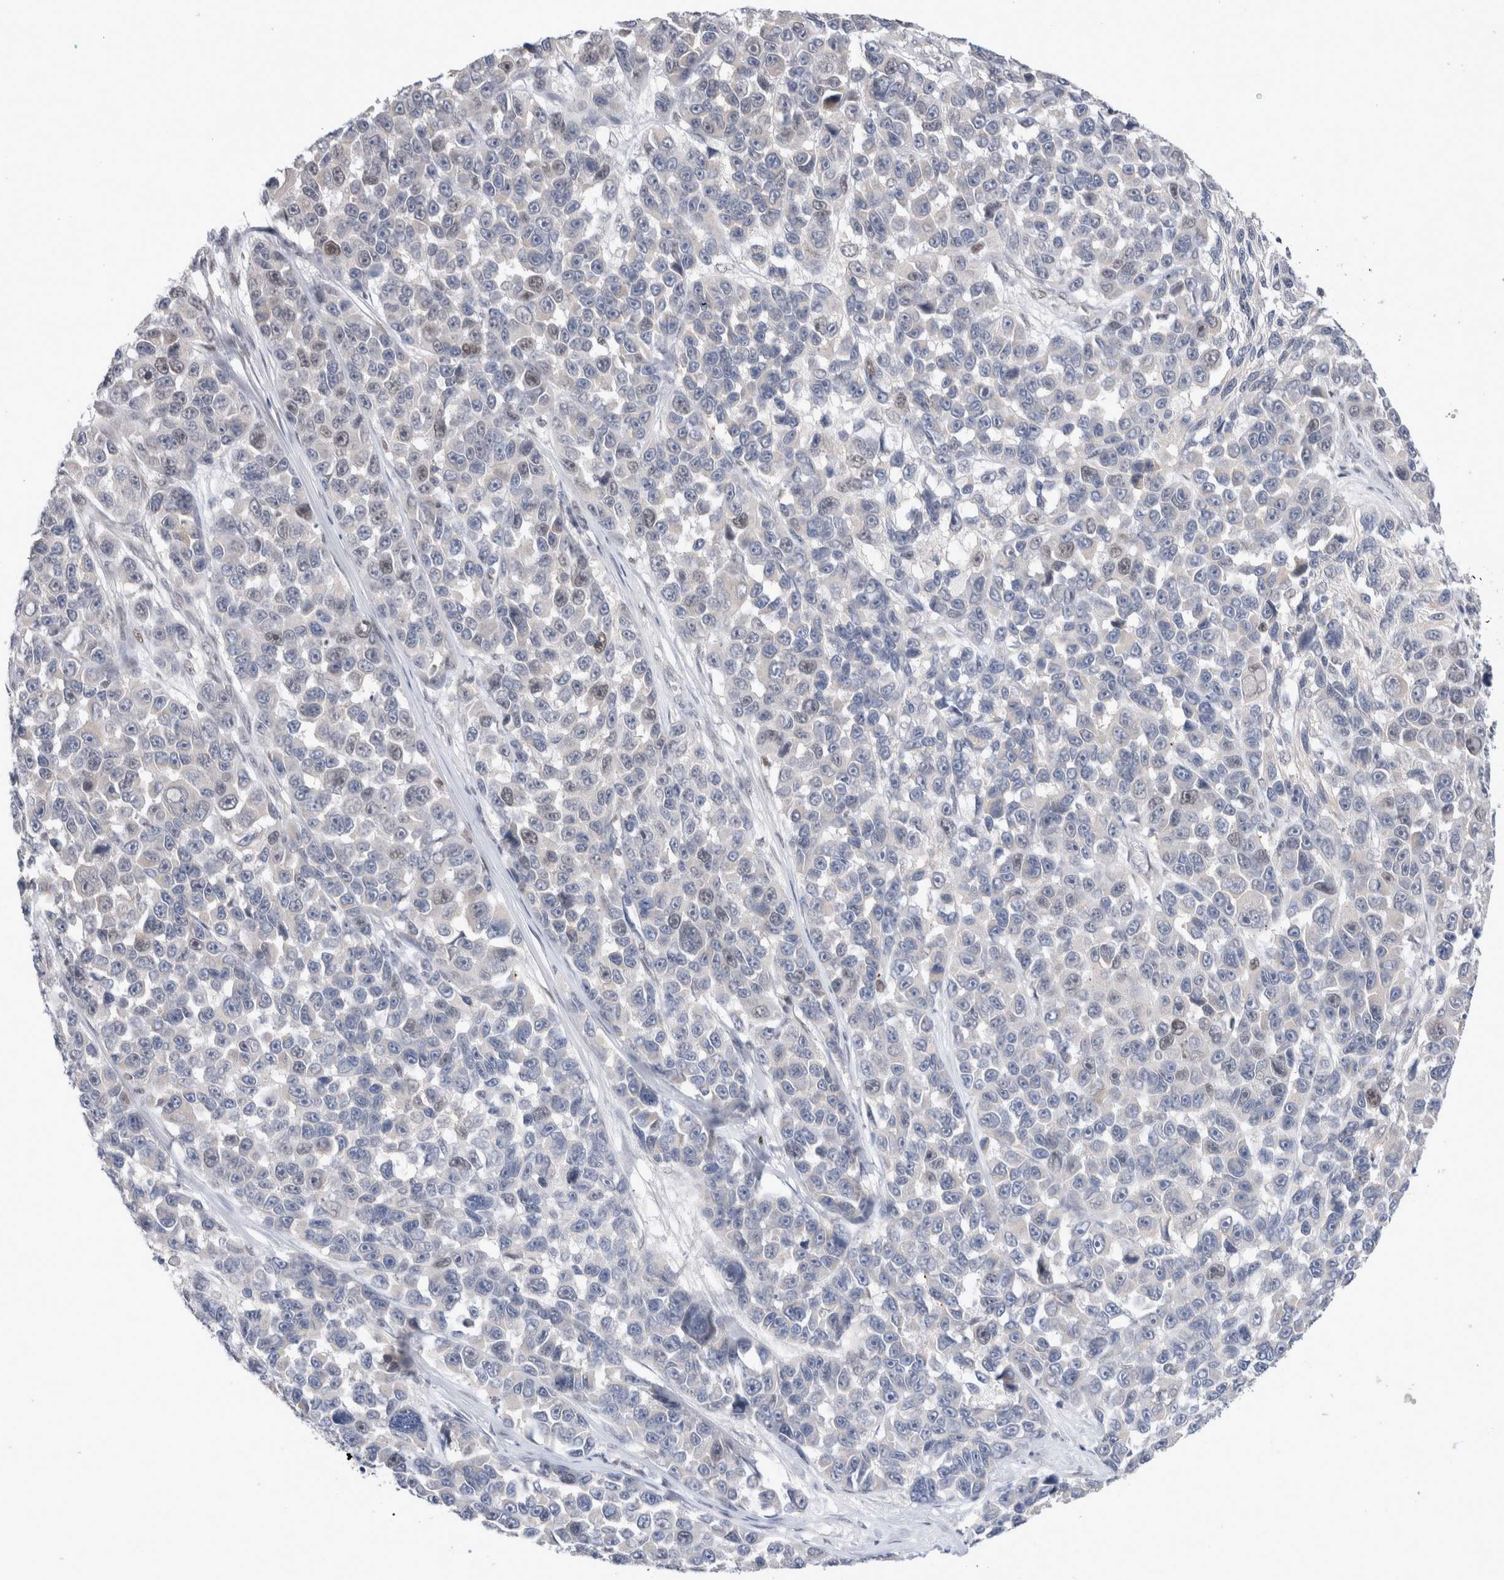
{"staining": {"intensity": "negative", "quantity": "none", "location": "none"}, "tissue": "melanoma", "cell_type": "Tumor cells", "image_type": "cancer", "snomed": [{"axis": "morphology", "description": "Malignant melanoma, NOS"}, {"axis": "topography", "description": "Skin"}], "caption": "DAB immunohistochemical staining of melanoma reveals no significant positivity in tumor cells.", "gene": "KNL1", "patient": {"sex": "male", "age": 53}}